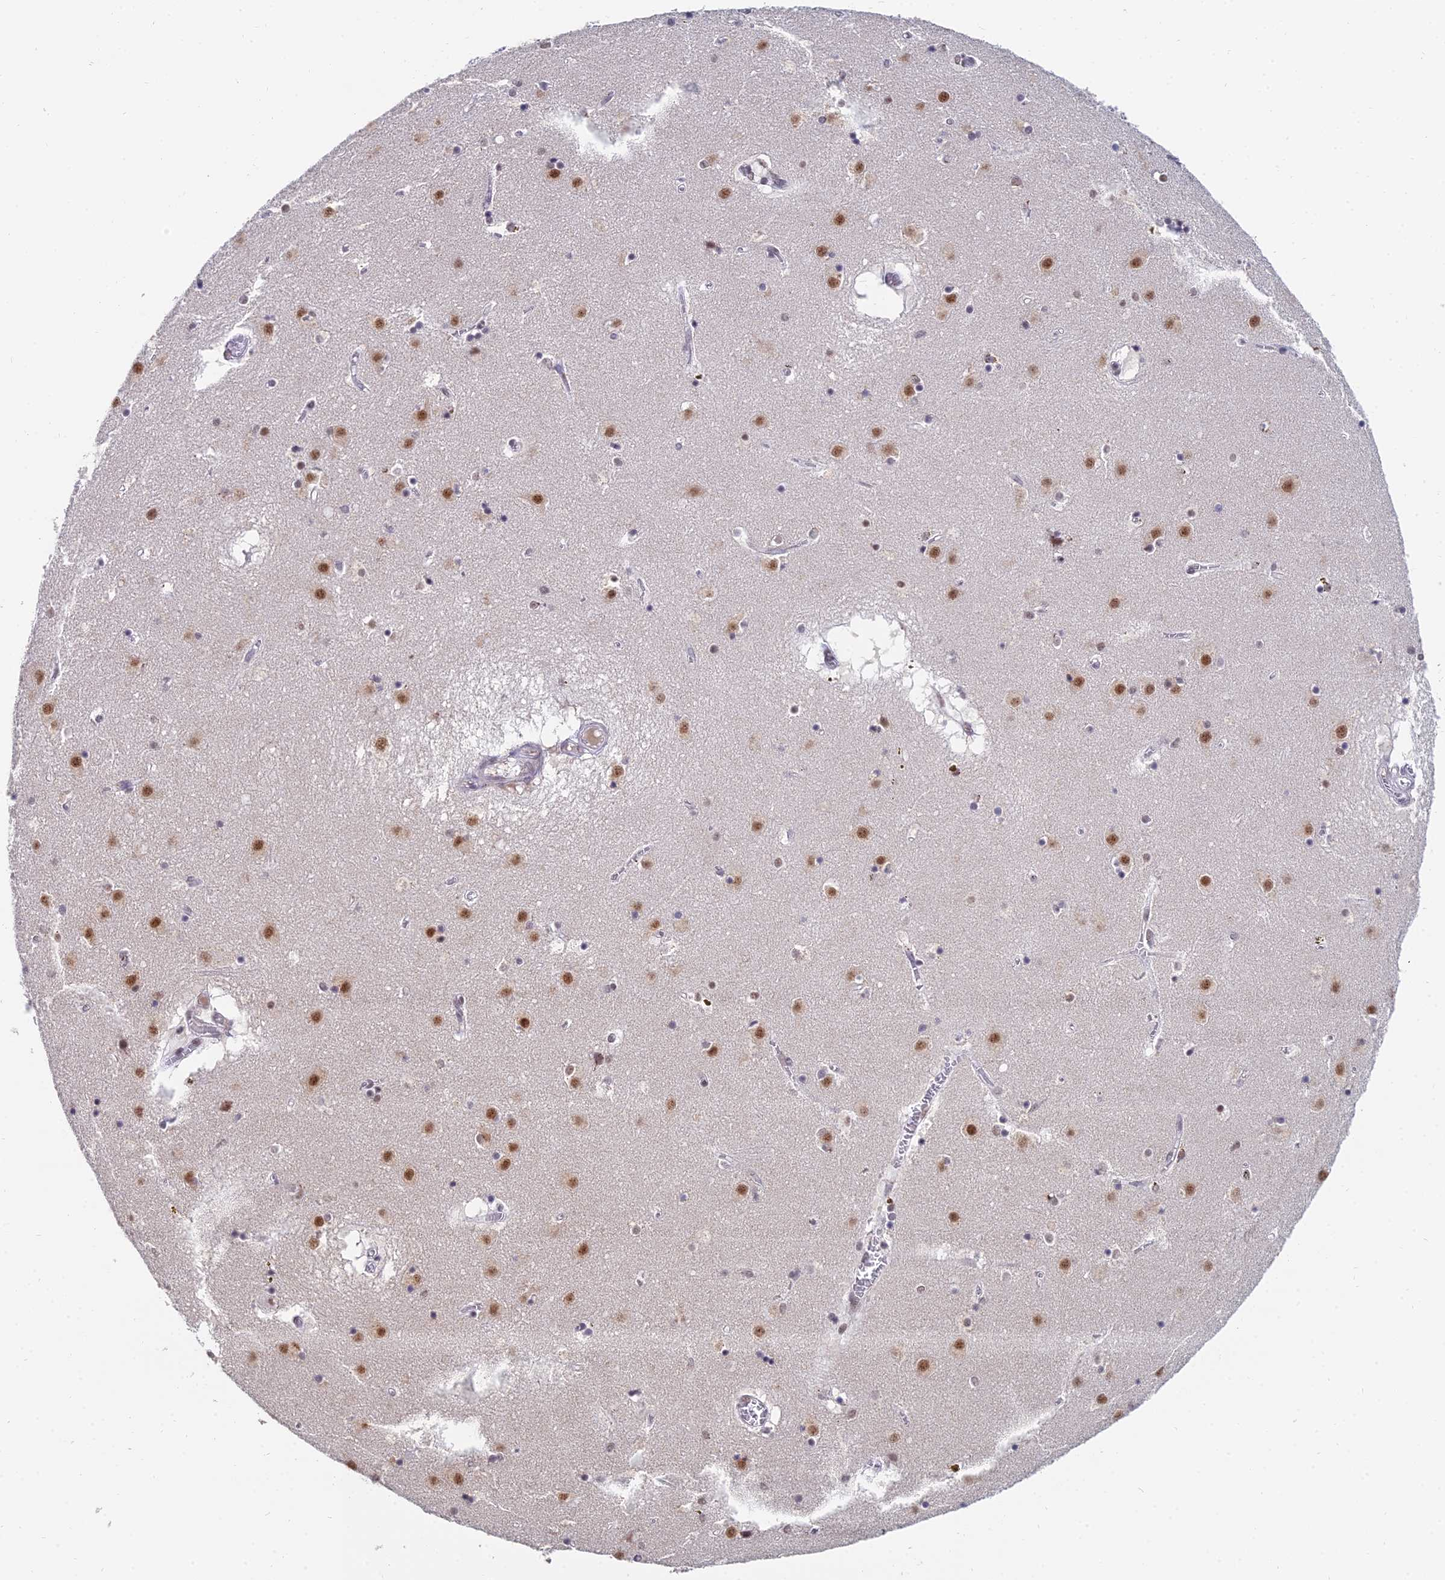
{"staining": {"intensity": "negative", "quantity": "none", "location": "none"}, "tissue": "caudate", "cell_type": "Glial cells", "image_type": "normal", "snomed": [{"axis": "morphology", "description": "Normal tissue, NOS"}, {"axis": "topography", "description": "Lateral ventricle wall"}], "caption": "IHC micrograph of unremarkable caudate: caudate stained with DAB reveals no significant protein positivity in glial cells.", "gene": "THOC3", "patient": {"sex": "male", "age": 70}}